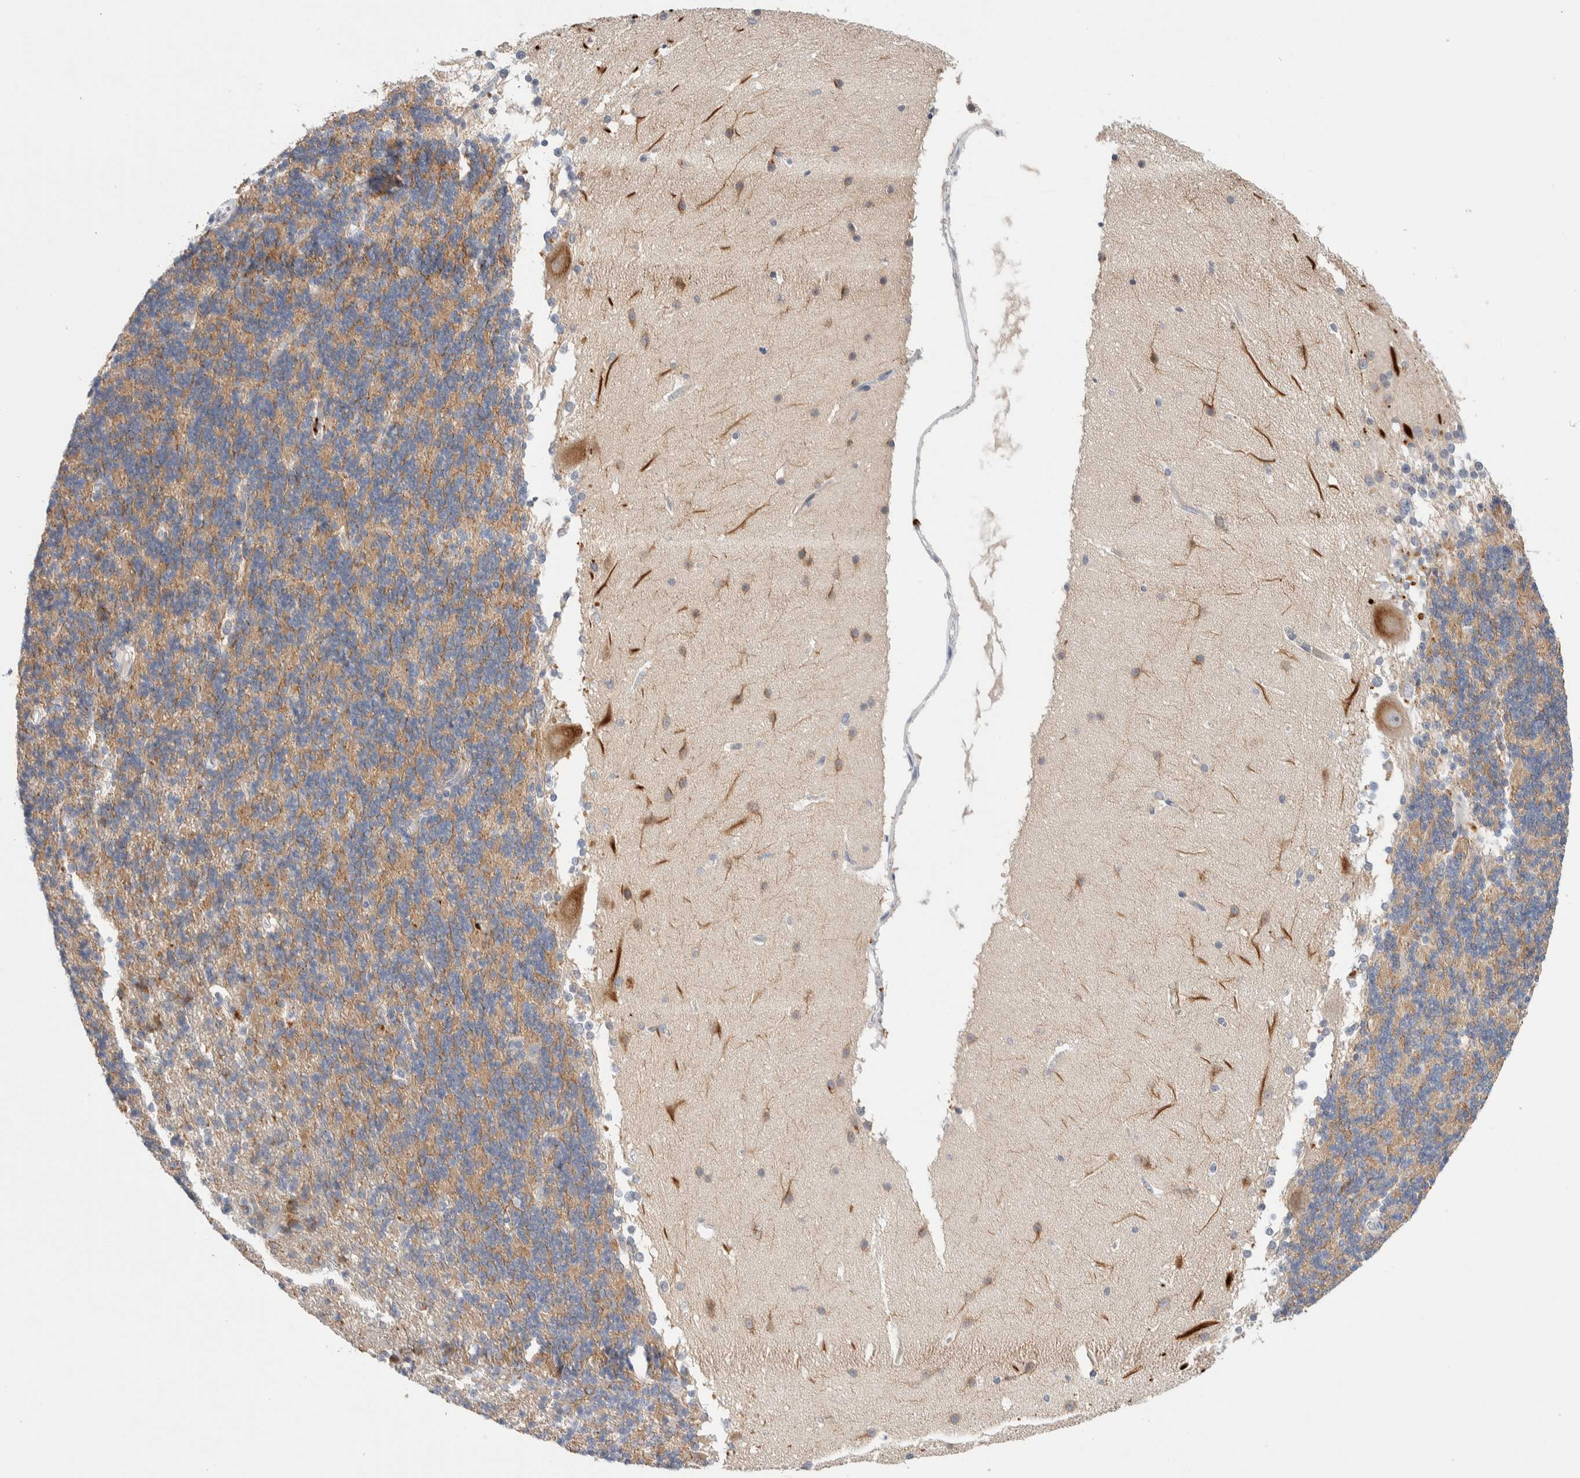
{"staining": {"intensity": "moderate", "quantity": ">75%", "location": "cytoplasmic/membranous"}, "tissue": "cerebellum", "cell_type": "Cells in granular layer", "image_type": "normal", "snomed": [{"axis": "morphology", "description": "Normal tissue, NOS"}, {"axis": "topography", "description": "Cerebellum"}], "caption": "An IHC image of normal tissue is shown. Protein staining in brown shows moderate cytoplasmic/membranous positivity in cerebellum within cells in granular layer.", "gene": "DNAJB6", "patient": {"sex": "female", "age": 19}}